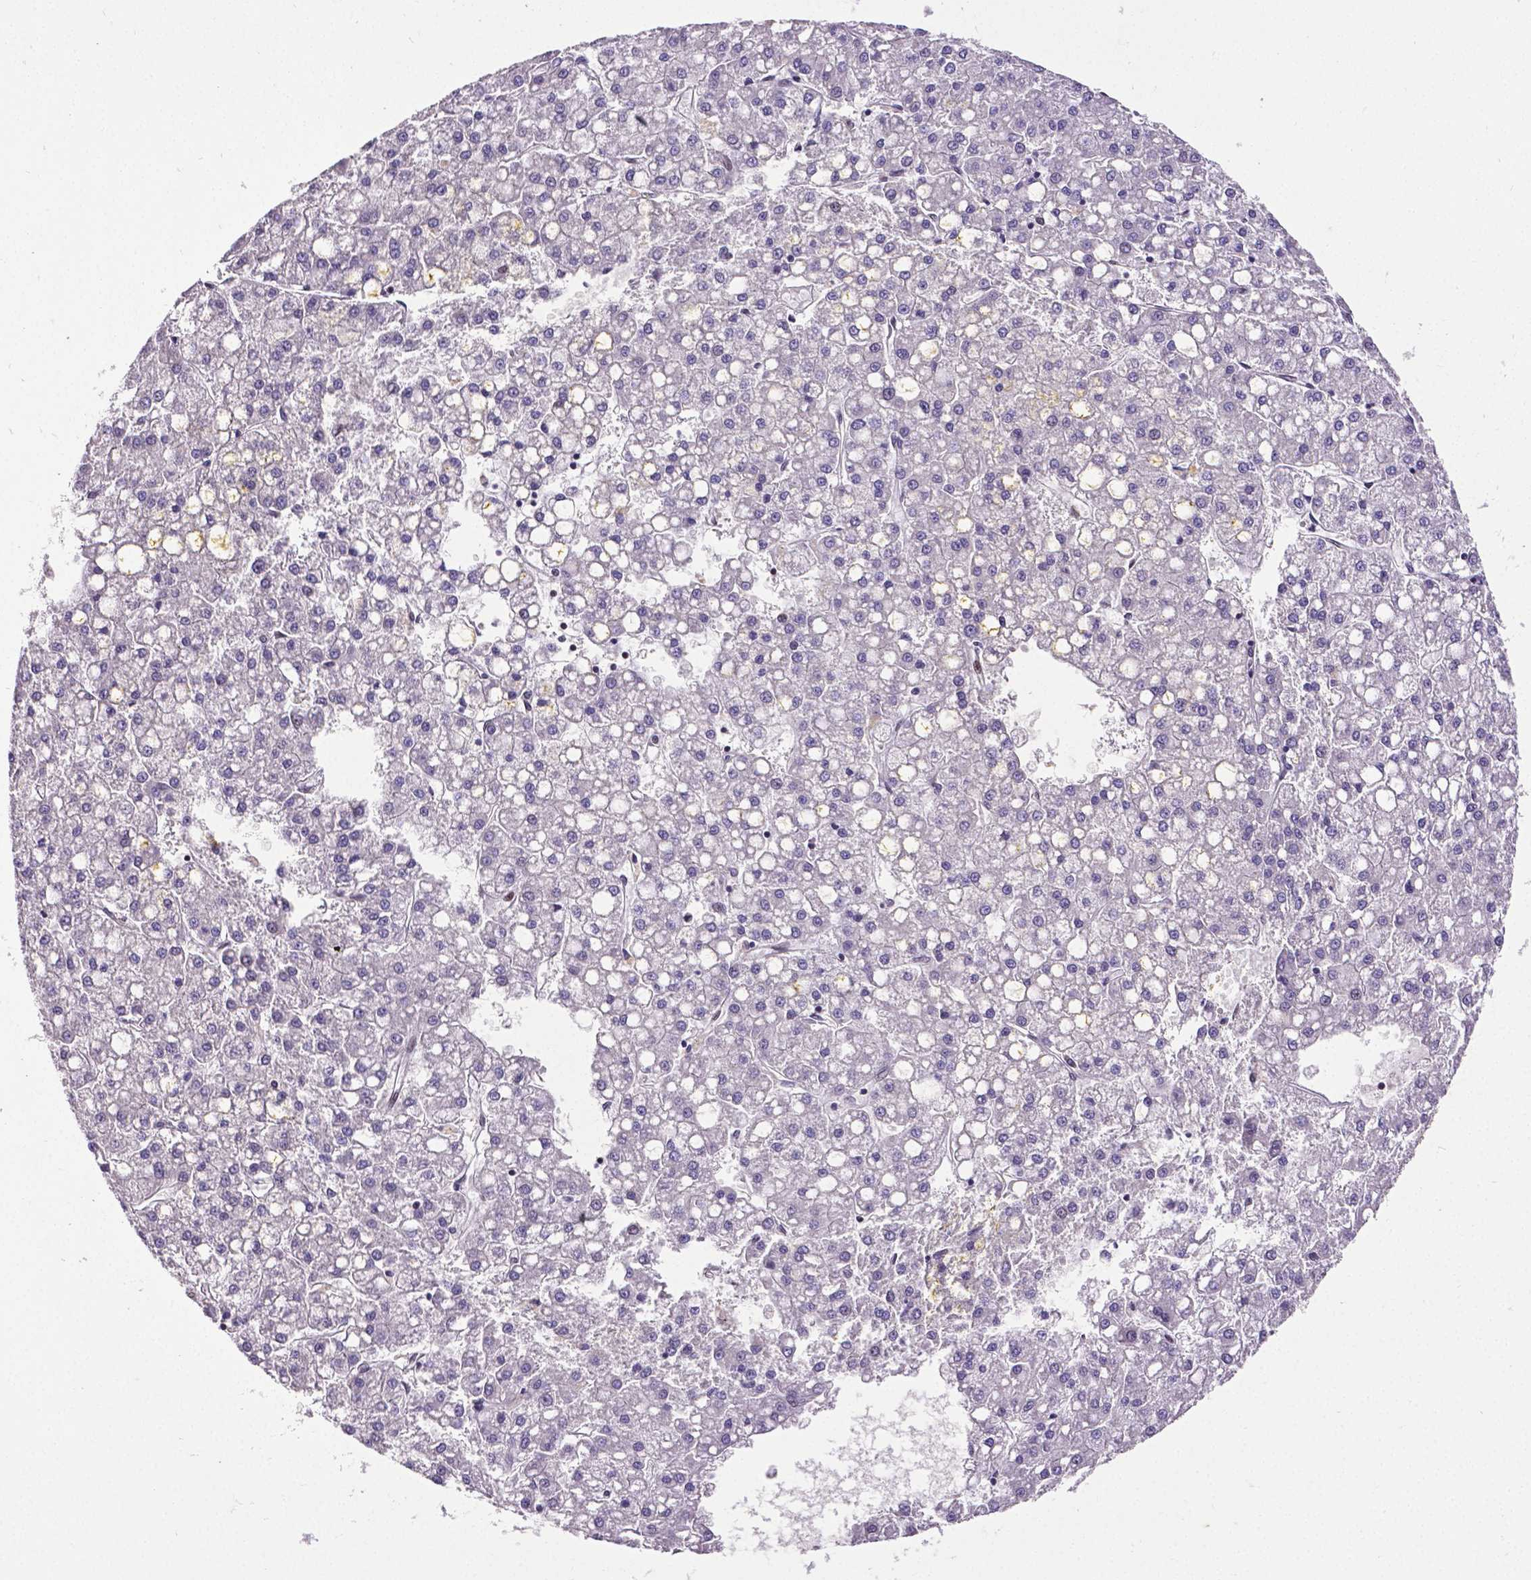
{"staining": {"intensity": "negative", "quantity": "none", "location": "none"}, "tissue": "liver cancer", "cell_type": "Tumor cells", "image_type": "cancer", "snomed": [{"axis": "morphology", "description": "Carcinoma, Hepatocellular, NOS"}, {"axis": "topography", "description": "Liver"}], "caption": "DAB (3,3'-diaminobenzidine) immunohistochemical staining of liver hepatocellular carcinoma reveals no significant staining in tumor cells.", "gene": "REST", "patient": {"sex": "male", "age": 67}}